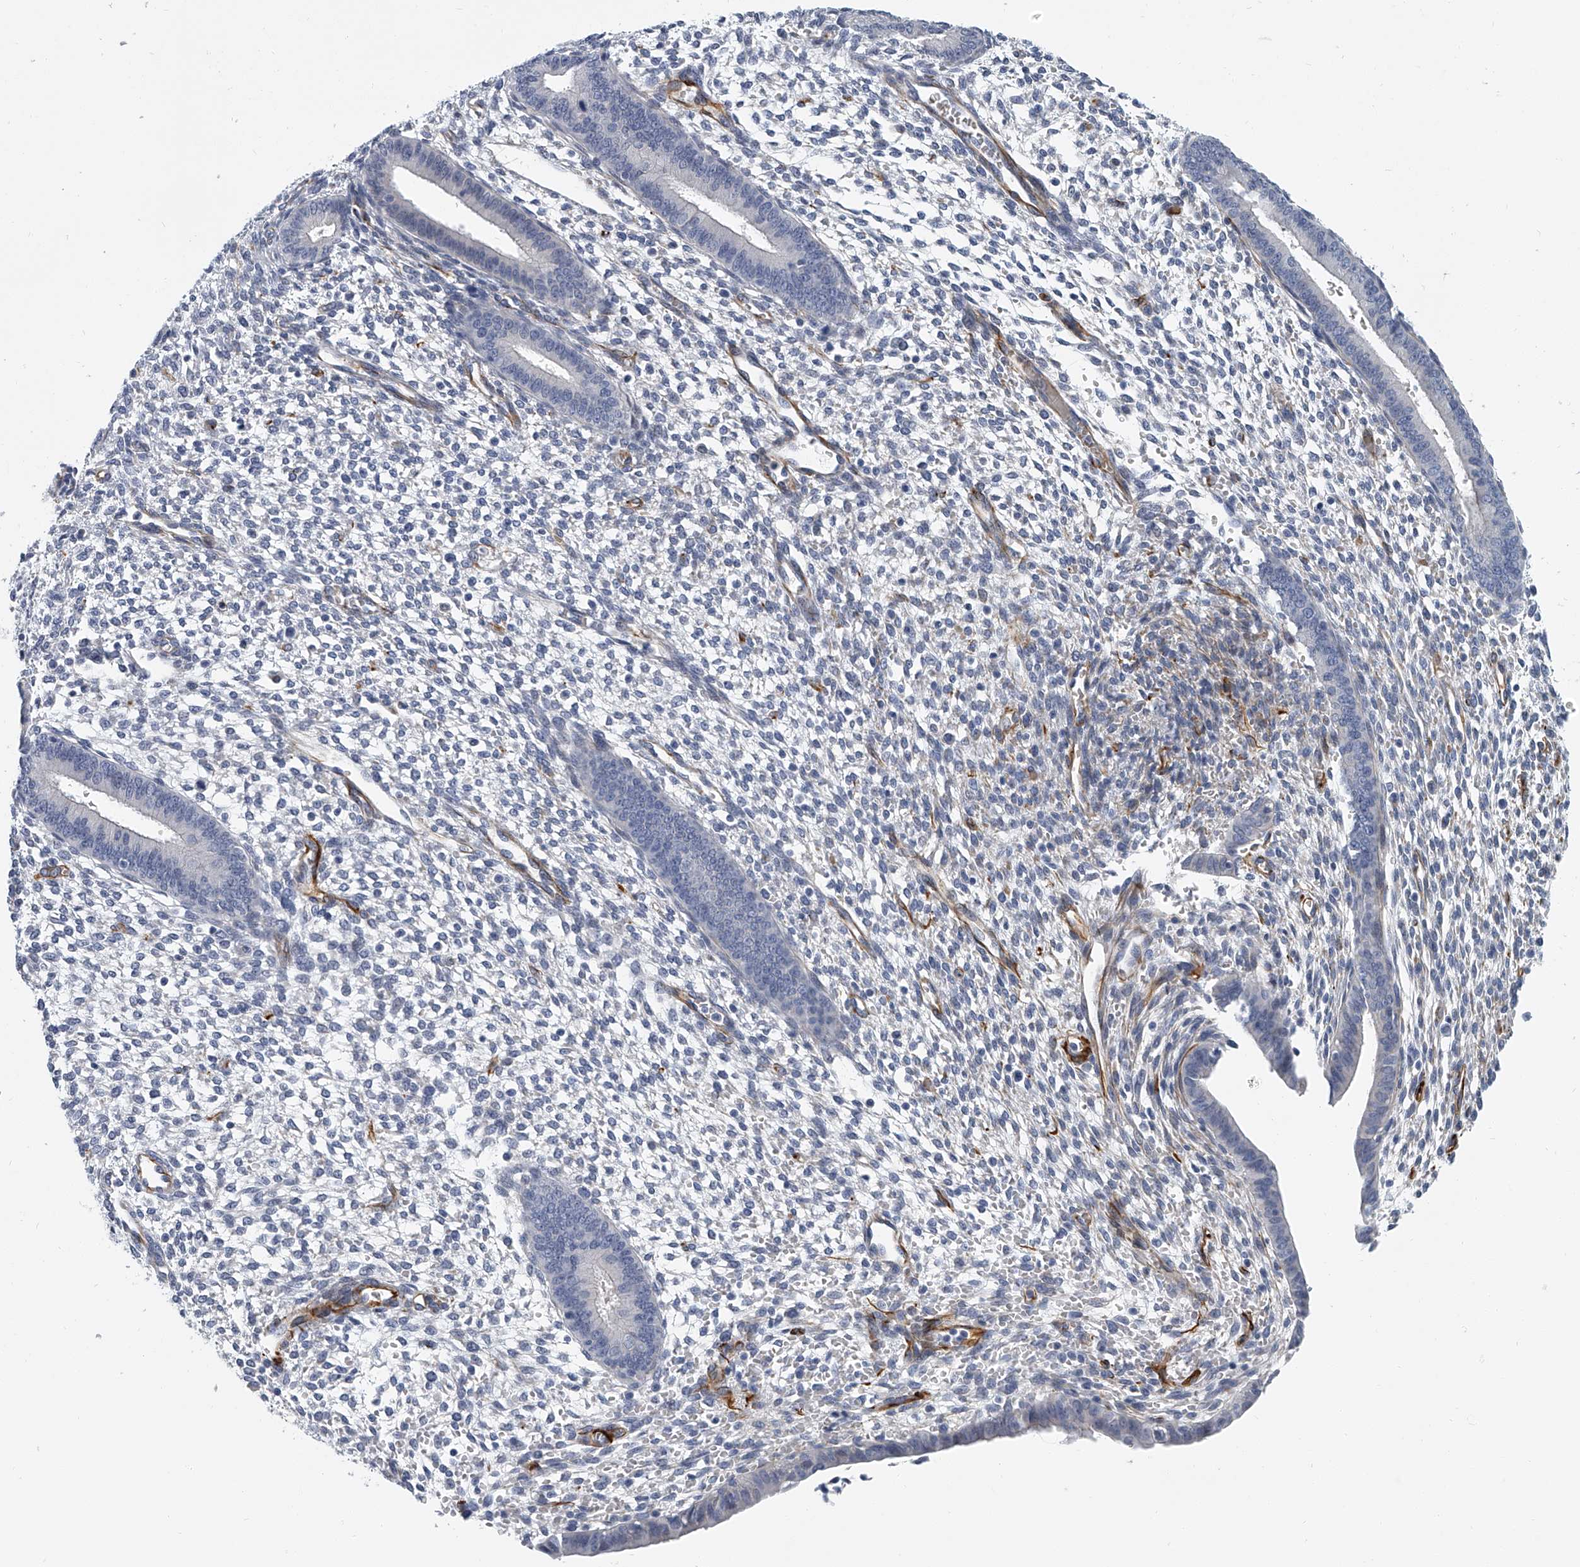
{"staining": {"intensity": "negative", "quantity": "none", "location": "none"}, "tissue": "endometrium", "cell_type": "Cells in endometrial stroma", "image_type": "normal", "snomed": [{"axis": "morphology", "description": "Normal tissue, NOS"}, {"axis": "topography", "description": "Endometrium"}], "caption": "This is an immunohistochemistry photomicrograph of normal human endometrium. There is no expression in cells in endometrial stroma.", "gene": "KIRREL1", "patient": {"sex": "female", "age": 46}}